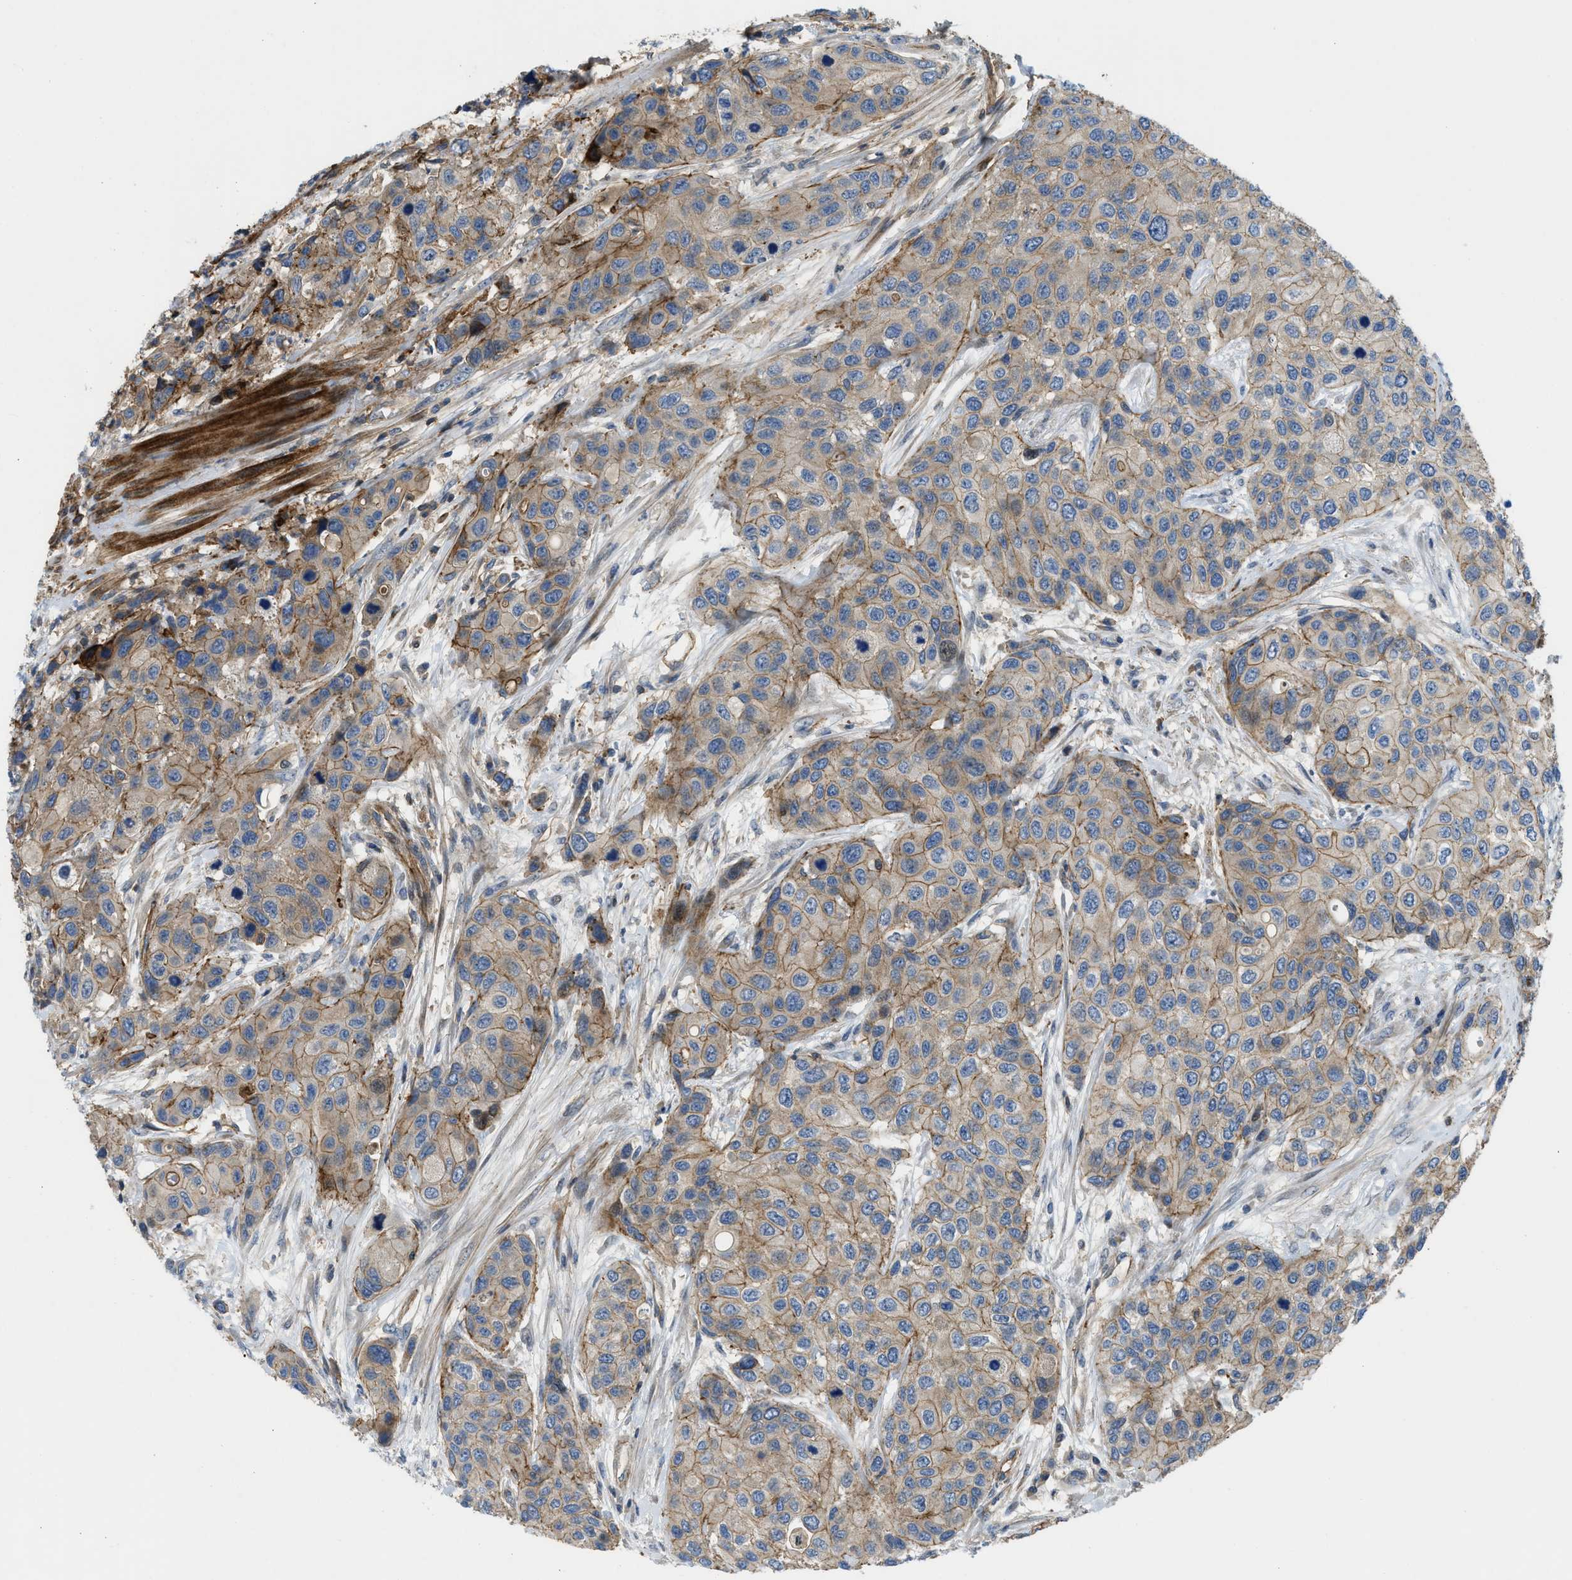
{"staining": {"intensity": "weak", "quantity": ">75%", "location": "cytoplasmic/membranous"}, "tissue": "urothelial cancer", "cell_type": "Tumor cells", "image_type": "cancer", "snomed": [{"axis": "morphology", "description": "Urothelial carcinoma, High grade"}, {"axis": "topography", "description": "Urinary bladder"}], "caption": "Immunohistochemical staining of urothelial carcinoma (high-grade) demonstrates low levels of weak cytoplasmic/membranous expression in approximately >75% of tumor cells. Nuclei are stained in blue.", "gene": "NYNRIN", "patient": {"sex": "female", "age": 56}}